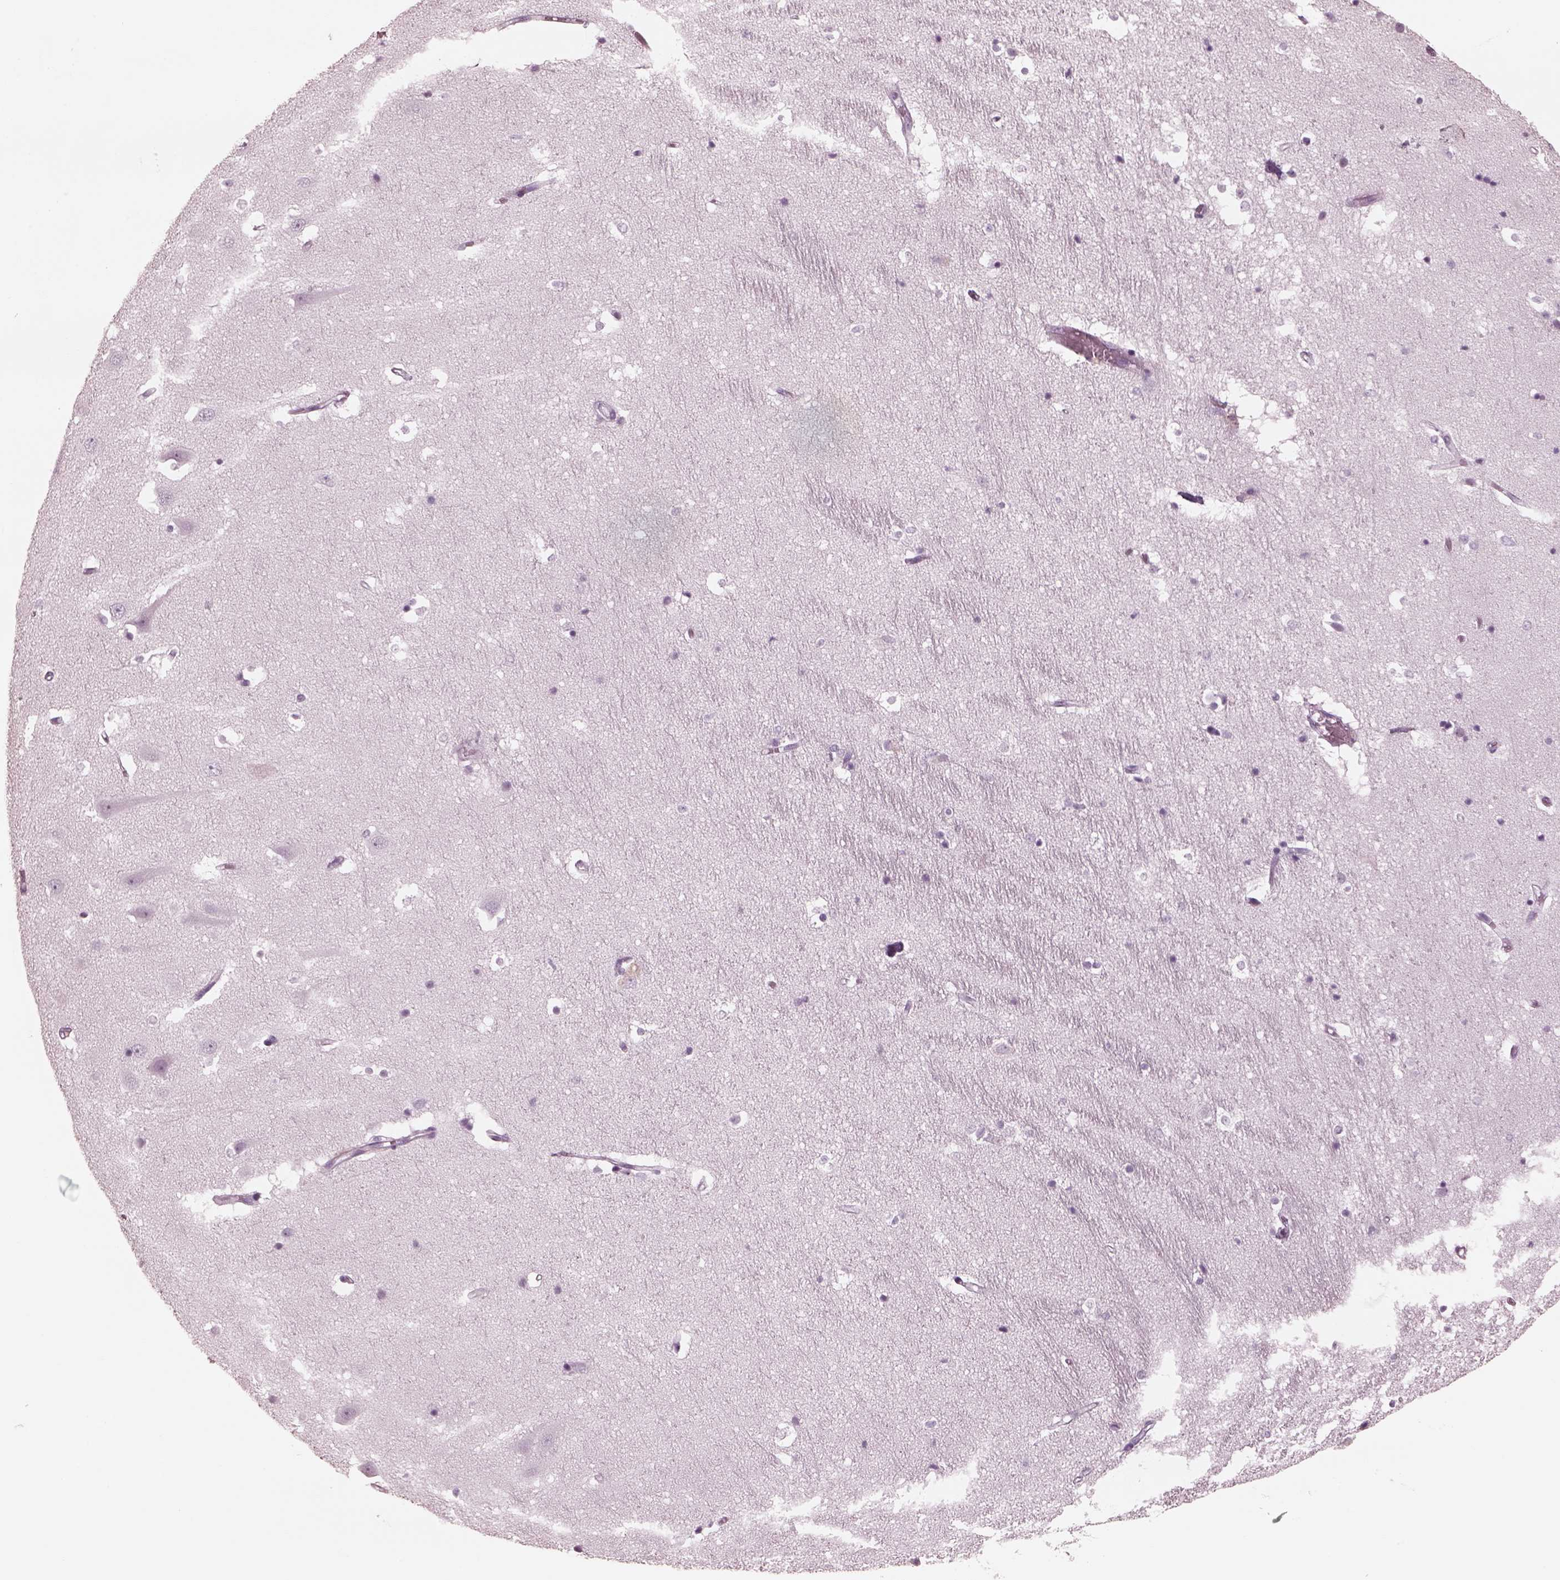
{"staining": {"intensity": "negative", "quantity": "none", "location": "none"}, "tissue": "hippocampus", "cell_type": "Glial cells", "image_type": "normal", "snomed": [{"axis": "morphology", "description": "Normal tissue, NOS"}, {"axis": "topography", "description": "Hippocampus"}], "caption": "Histopathology image shows no protein expression in glial cells of normal hippocampus.", "gene": "C2orf81", "patient": {"sex": "male", "age": 44}}